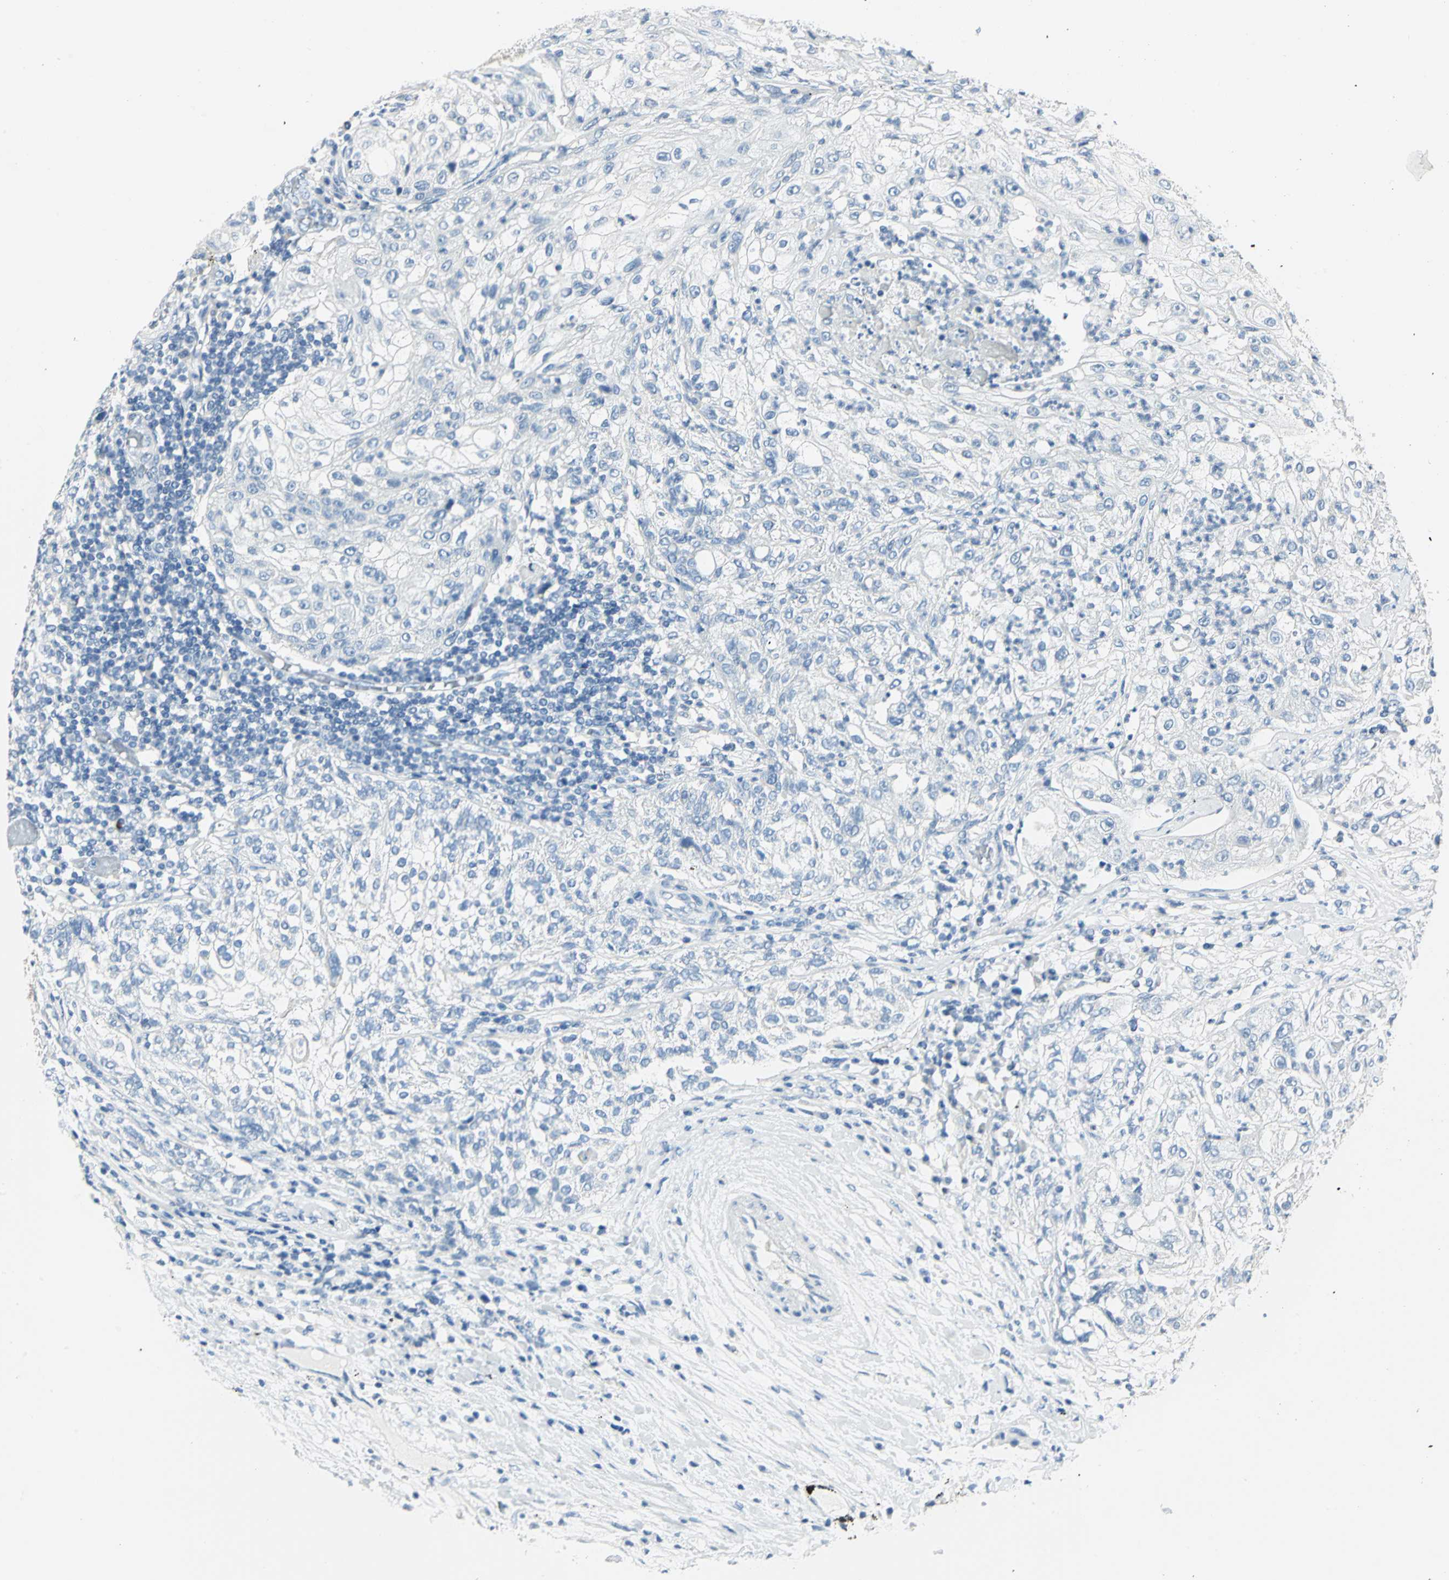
{"staining": {"intensity": "negative", "quantity": "none", "location": "none"}, "tissue": "lung cancer", "cell_type": "Tumor cells", "image_type": "cancer", "snomed": [{"axis": "morphology", "description": "Inflammation, NOS"}, {"axis": "morphology", "description": "Squamous cell carcinoma, NOS"}, {"axis": "topography", "description": "Lymph node"}, {"axis": "topography", "description": "Soft tissue"}, {"axis": "topography", "description": "Lung"}], "caption": "A high-resolution photomicrograph shows immunohistochemistry (IHC) staining of lung squamous cell carcinoma, which shows no significant positivity in tumor cells.", "gene": "UCHL1", "patient": {"sex": "male", "age": 66}}